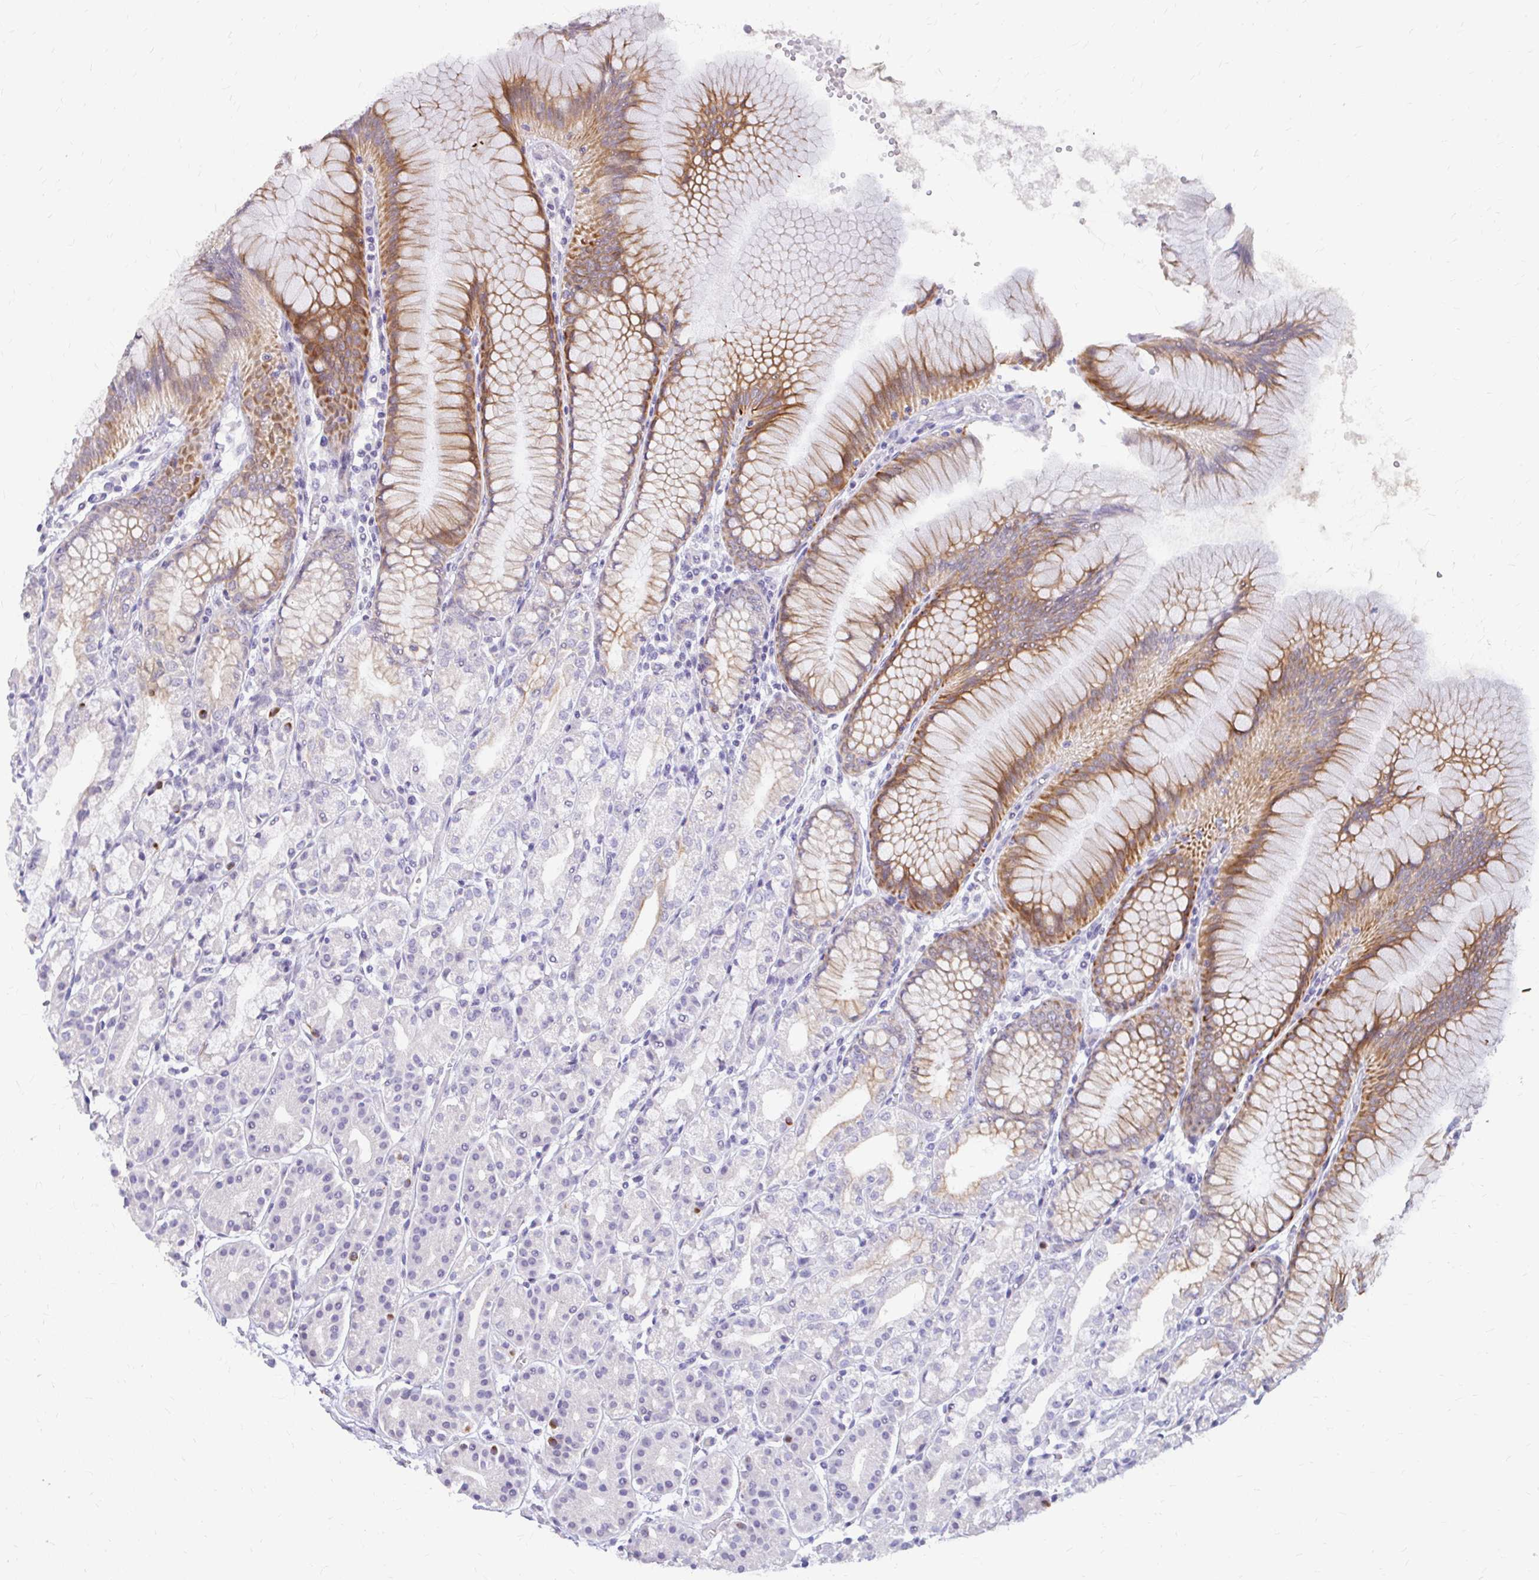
{"staining": {"intensity": "moderate", "quantity": "25%-75%", "location": "cytoplasmic/membranous"}, "tissue": "stomach", "cell_type": "Glandular cells", "image_type": "normal", "snomed": [{"axis": "morphology", "description": "Normal tissue, NOS"}, {"axis": "topography", "description": "Stomach"}], "caption": "Protein expression analysis of normal stomach reveals moderate cytoplasmic/membranous staining in approximately 25%-75% of glandular cells.", "gene": "RGS16", "patient": {"sex": "female", "age": 57}}